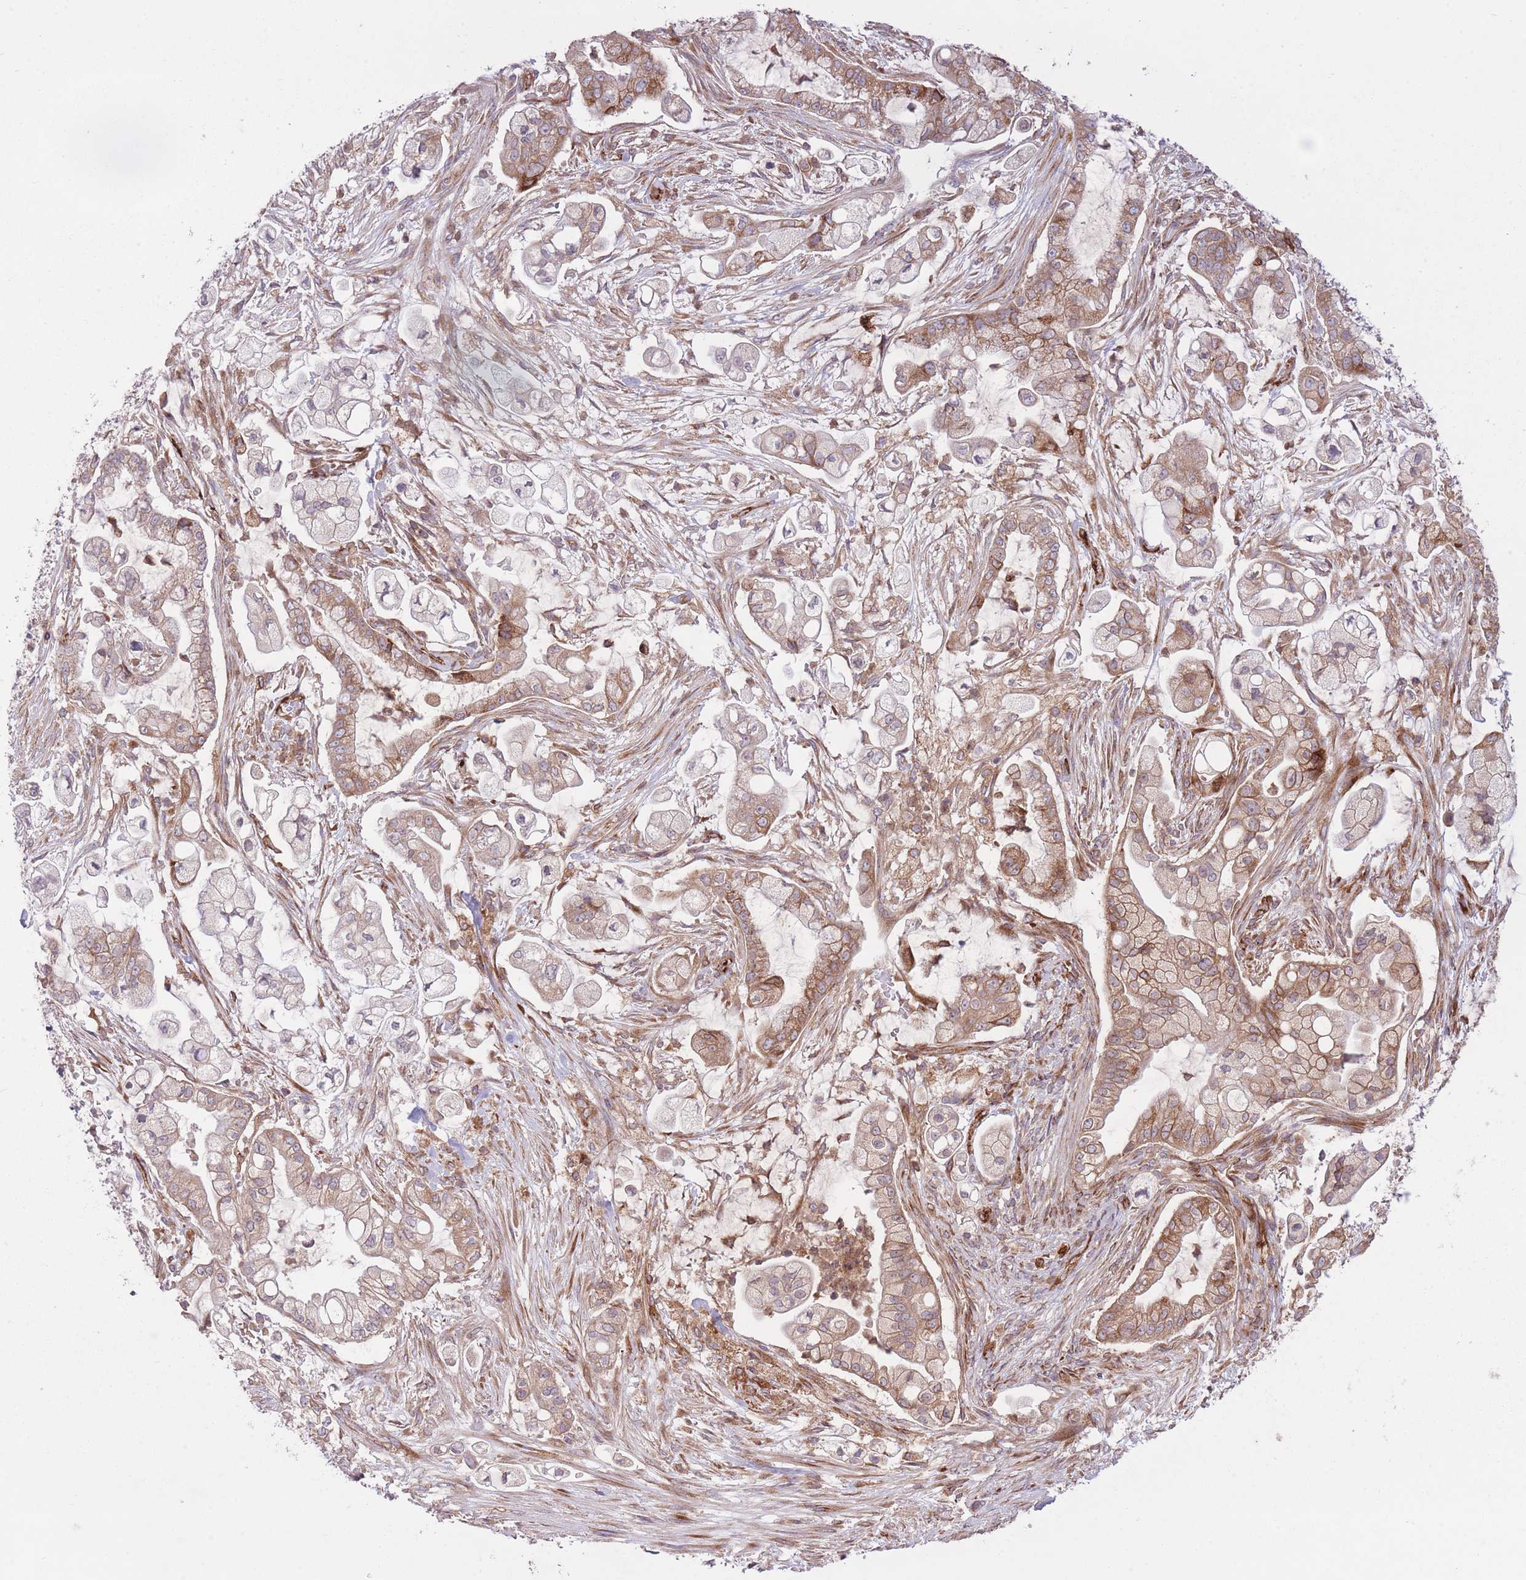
{"staining": {"intensity": "moderate", "quantity": "25%-75%", "location": "cytoplasmic/membranous"}, "tissue": "pancreatic cancer", "cell_type": "Tumor cells", "image_type": "cancer", "snomed": [{"axis": "morphology", "description": "Adenocarcinoma, NOS"}, {"axis": "topography", "description": "Pancreas"}], "caption": "Protein expression analysis of human pancreatic adenocarcinoma reveals moderate cytoplasmic/membranous expression in about 25%-75% of tumor cells. (DAB (3,3'-diaminobenzidine) = brown stain, brightfield microscopy at high magnification).", "gene": "CISH", "patient": {"sex": "female", "age": 69}}